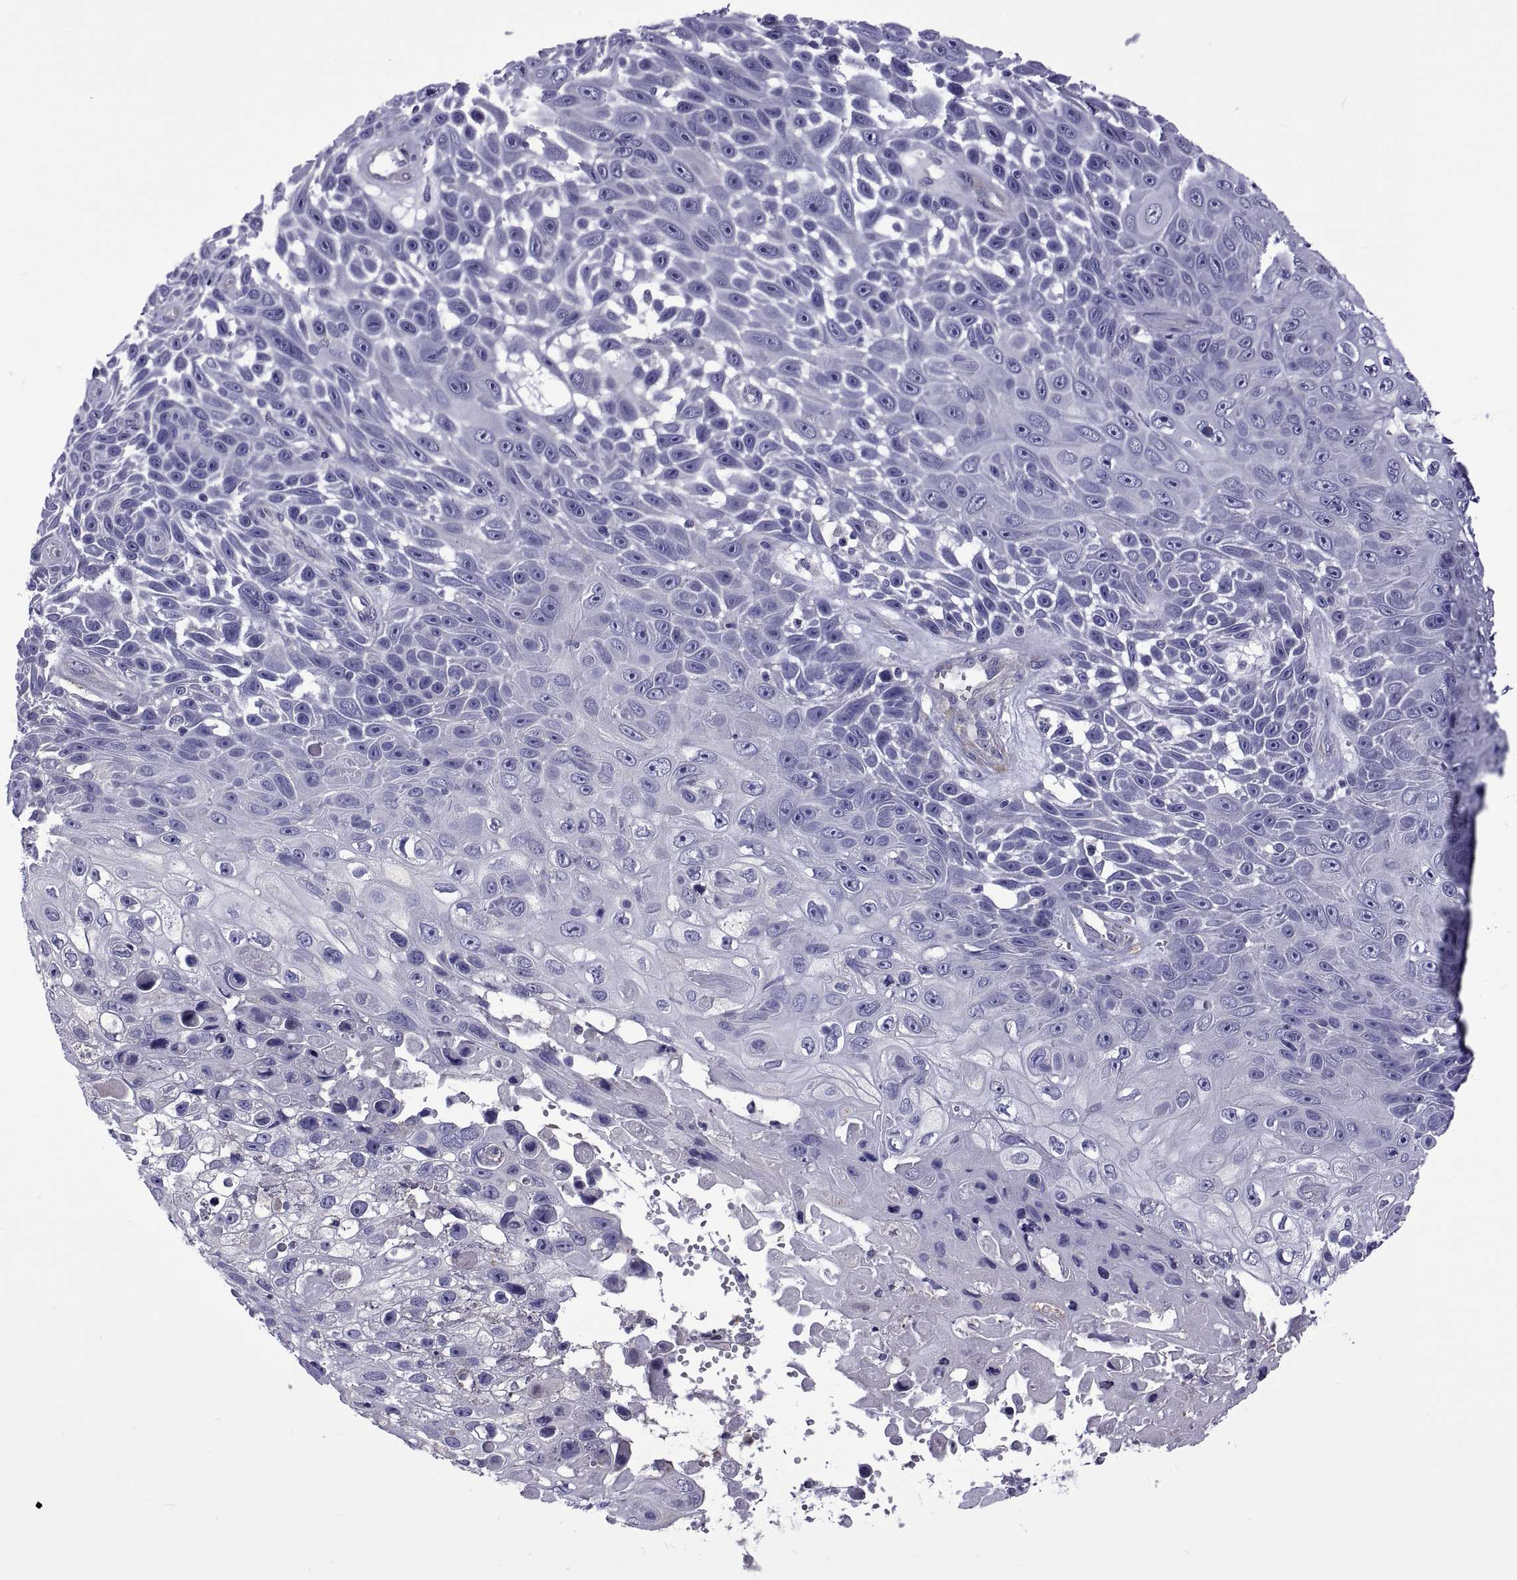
{"staining": {"intensity": "negative", "quantity": "none", "location": "none"}, "tissue": "skin cancer", "cell_type": "Tumor cells", "image_type": "cancer", "snomed": [{"axis": "morphology", "description": "Squamous cell carcinoma, NOS"}, {"axis": "topography", "description": "Skin"}], "caption": "This is an IHC histopathology image of human skin cancer (squamous cell carcinoma). There is no staining in tumor cells.", "gene": "TMC3", "patient": {"sex": "male", "age": 82}}